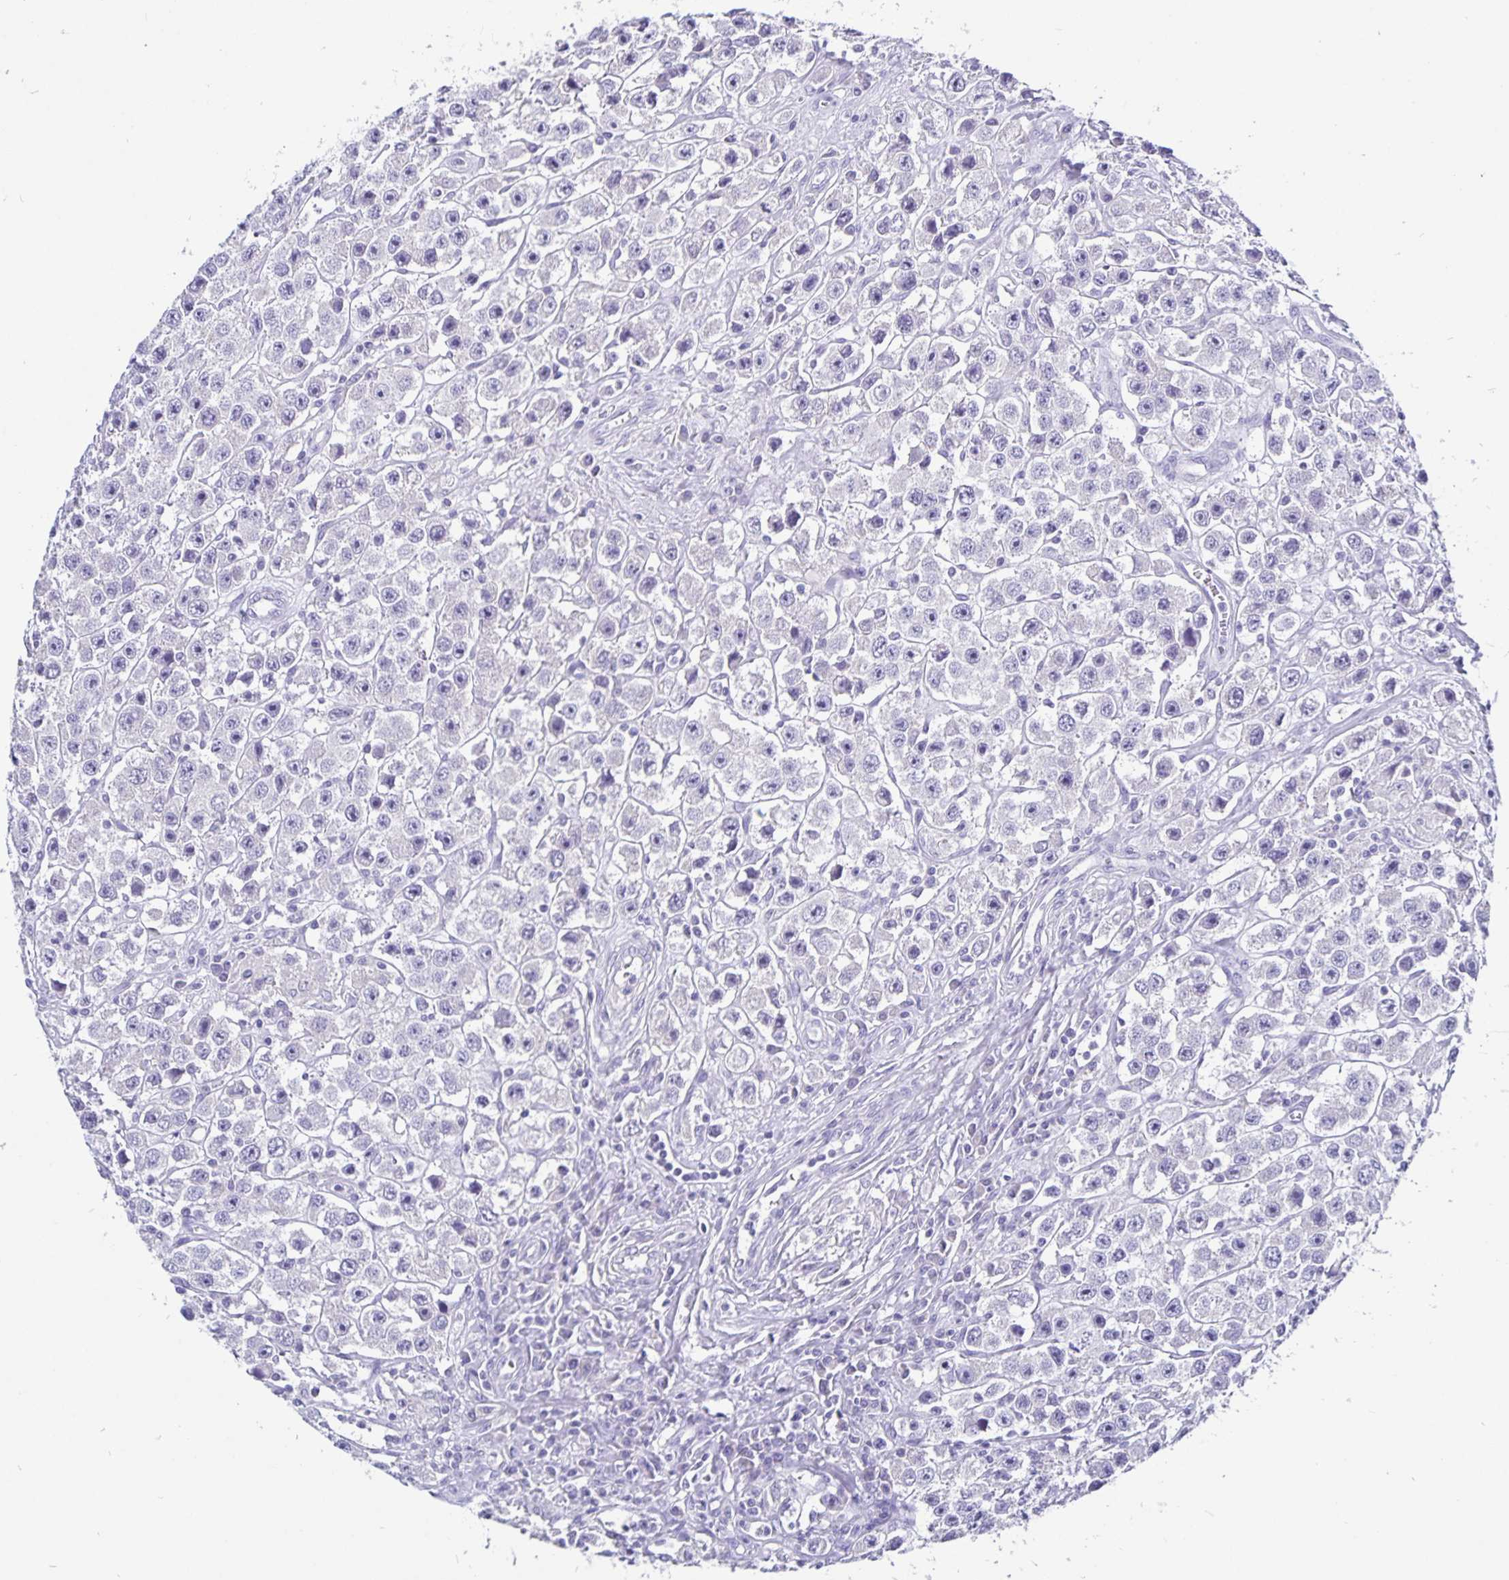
{"staining": {"intensity": "negative", "quantity": "none", "location": "none"}, "tissue": "testis cancer", "cell_type": "Tumor cells", "image_type": "cancer", "snomed": [{"axis": "morphology", "description": "Seminoma, NOS"}, {"axis": "topography", "description": "Testis"}], "caption": "This is a micrograph of immunohistochemistry staining of testis cancer (seminoma), which shows no positivity in tumor cells.", "gene": "ODF3B", "patient": {"sex": "male", "age": 45}}